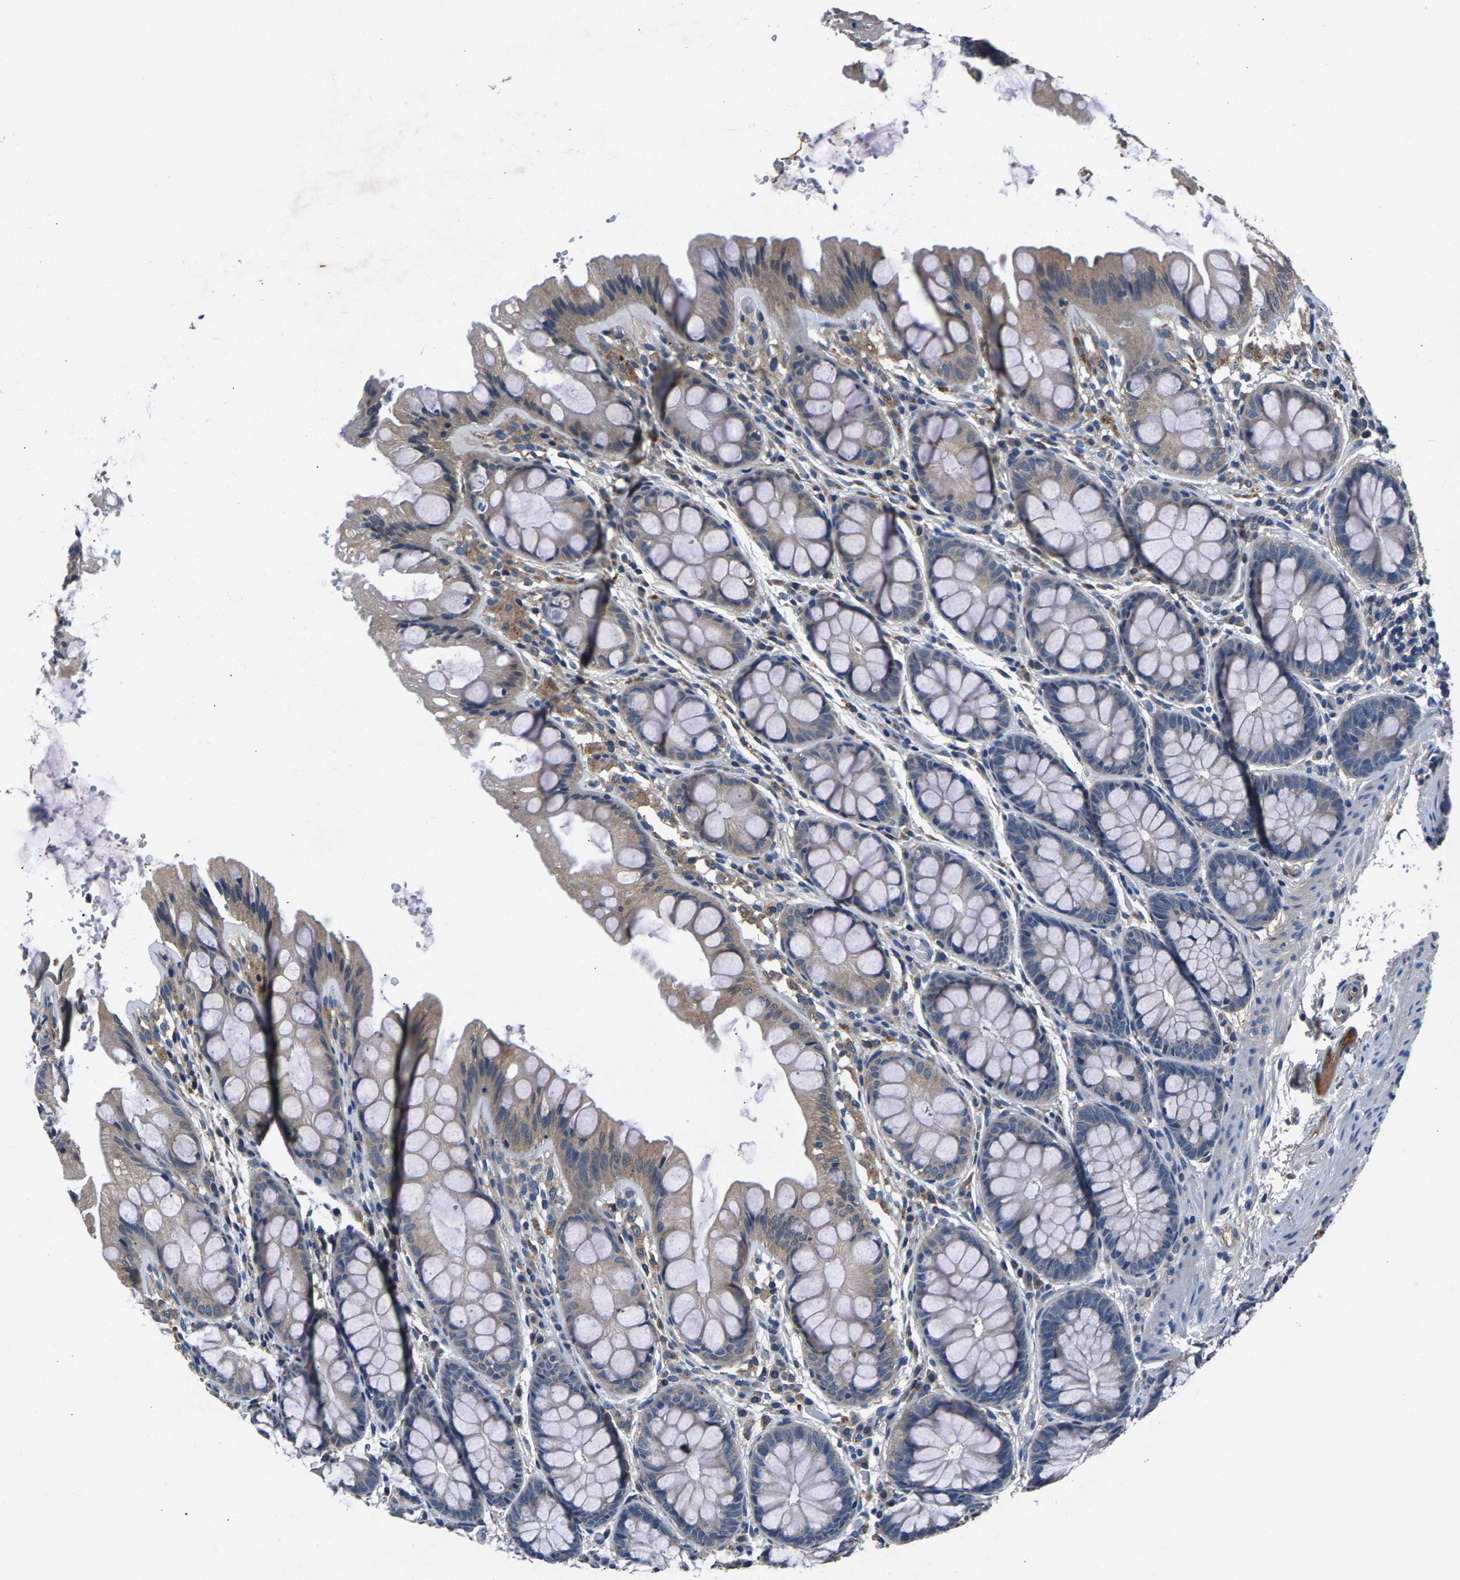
{"staining": {"intensity": "weak", "quantity": ">75%", "location": "cytoplasmic/membranous"}, "tissue": "colon", "cell_type": "Endothelial cells", "image_type": "normal", "snomed": [{"axis": "morphology", "description": "Normal tissue, NOS"}, {"axis": "topography", "description": "Colon"}], "caption": "An immunohistochemistry histopathology image of benign tissue is shown. Protein staining in brown shows weak cytoplasmic/membranous positivity in colon within endothelial cells.", "gene": "PRXL2C", "patient": {"sex": "male", "age": 47}}